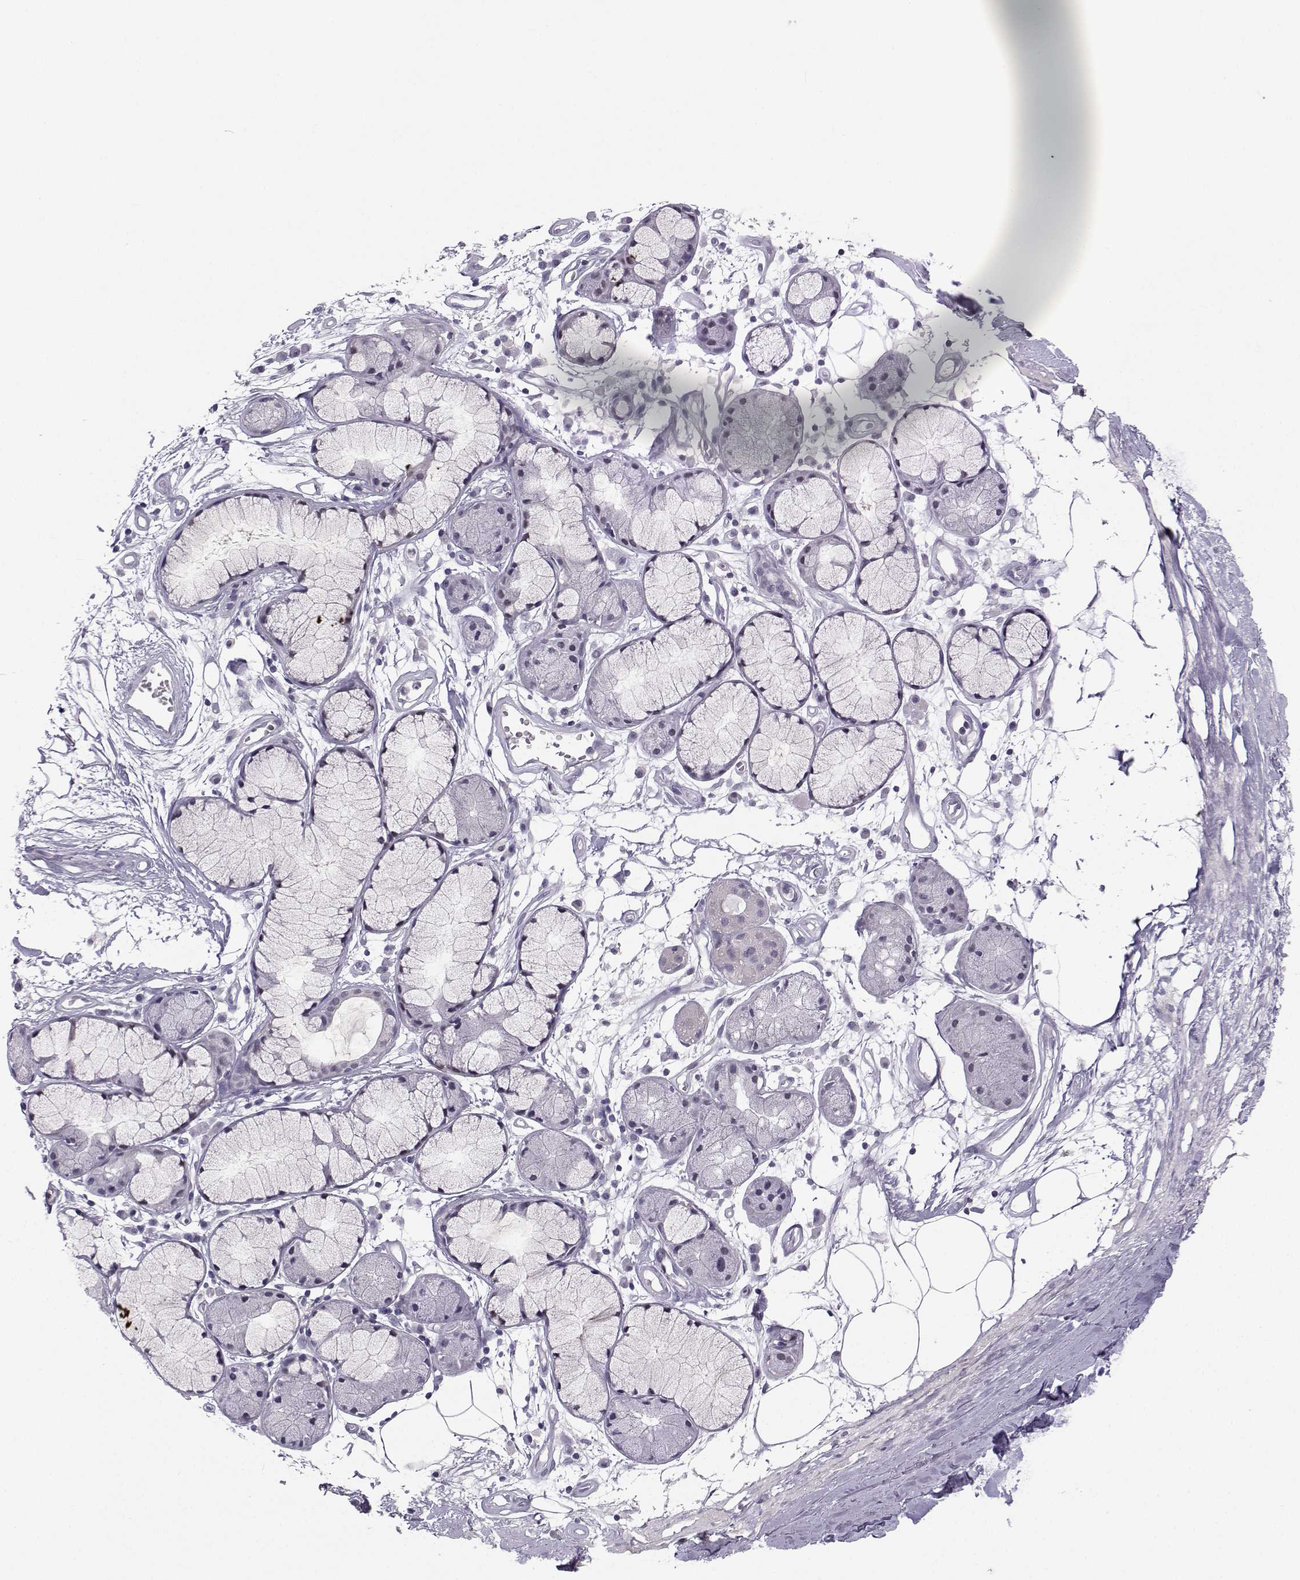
{"staining": {"intensity": "negative", "quantity": "none", "location": "none"}, "tissue": "adipose tissue", "cell_type": "Adipocytes", "image_type": "normal", "snomed": [{"axis": "morphology", "description": "Normal tissue, NOS"}, {"axis": "morphology", "description": "Squamous cell carcinoma, NOS"}, {"axis": "topography", "description": "Cartilage tissue"}, {"axis": "topography", "description": "Lung"}], "caption": "Micrograph shows no protein staining in adipocytes of normal adipose tissue.", "gene": "MROH7", "patient": {"sex": "male", "age": 66}}